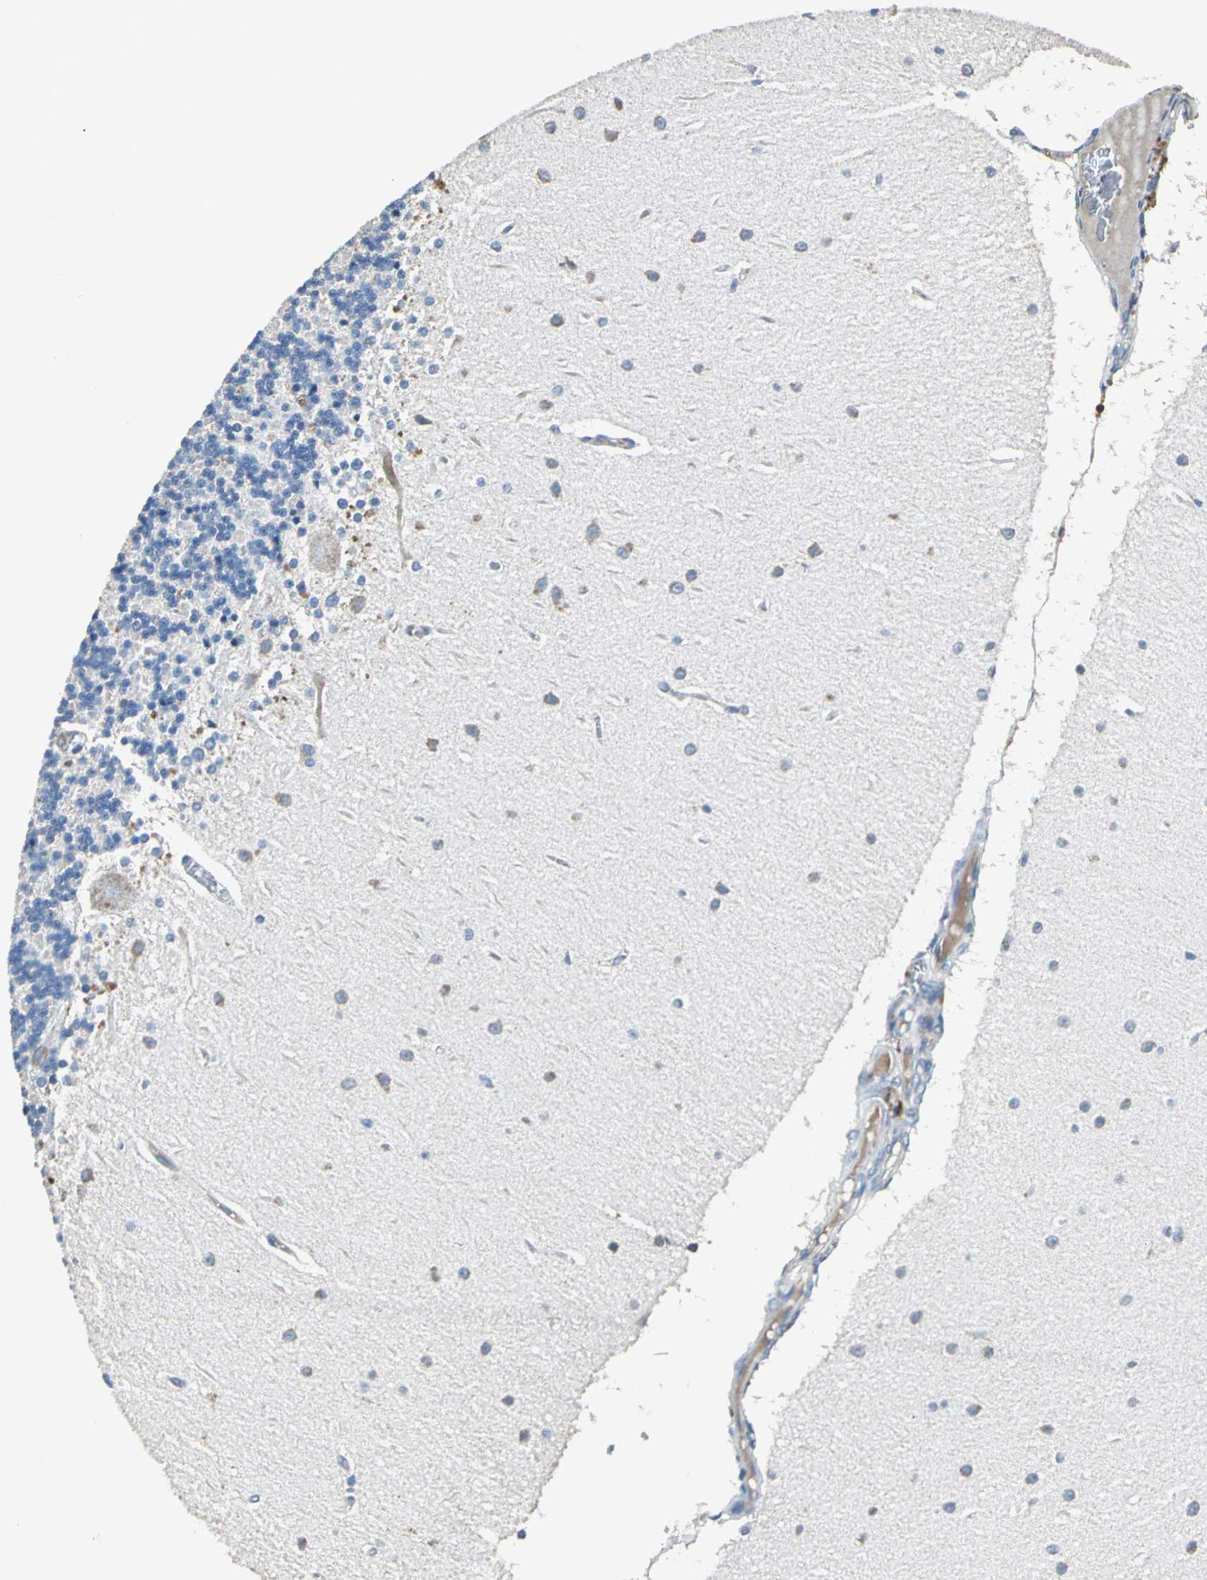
{"staining": {"intensity": "negative", "quantity": "none", "location": "none"}, "tissue": "cerebellum", "cell_type": "Cells in granular layer", "image_type": "normal", "snomed": [{"axis": "morphology", "description": "Normal tissue, NOS"}, {"axis": "topography", "description": "Cerebellum"}], "caption": "This is an IHC micrograph of benign human cerebellum. There is no staining in cells in granular layer.", "gene": "HEPH", "patient": {"sex": "female", "age": 54}}